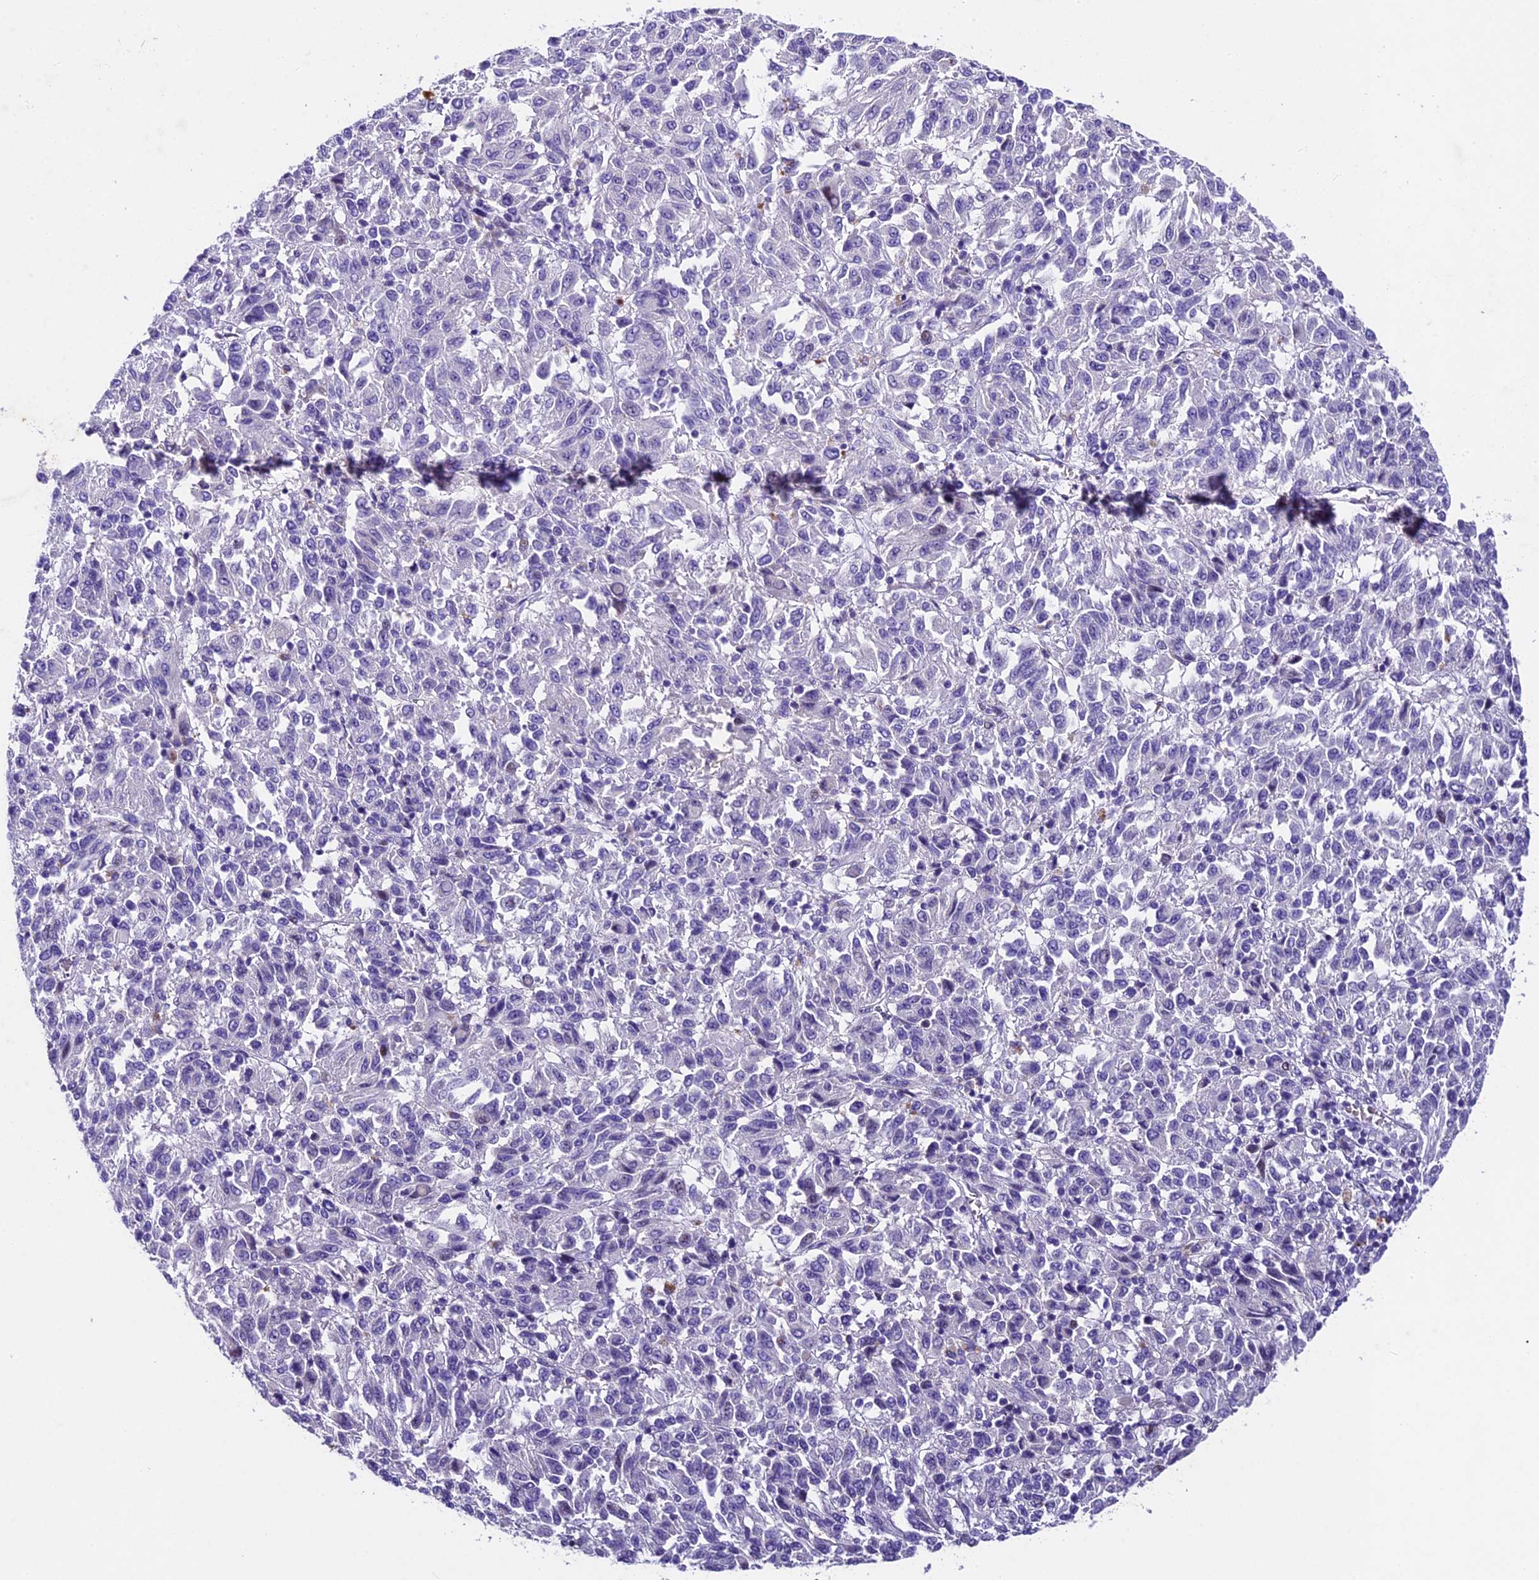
{"staining": {"intensity": "negative", "quantity": "none", "location": "none"}, "tissue": "melanoma", "cell_type": "Tumor cells", "image_type": "cancer", "snomed": [{"axis": "morphology", "description": "Malignant melanoma, Metastatic site"}, {"axis": "topography", "description": "Lung"}], "caption": "This is a histopathology image of IHC staining of malignant melanoma (metastatic site), which shows no positivity in tumor cells.", "gene": "IFT140", "patient": {"sex": "male", "age": 64}}